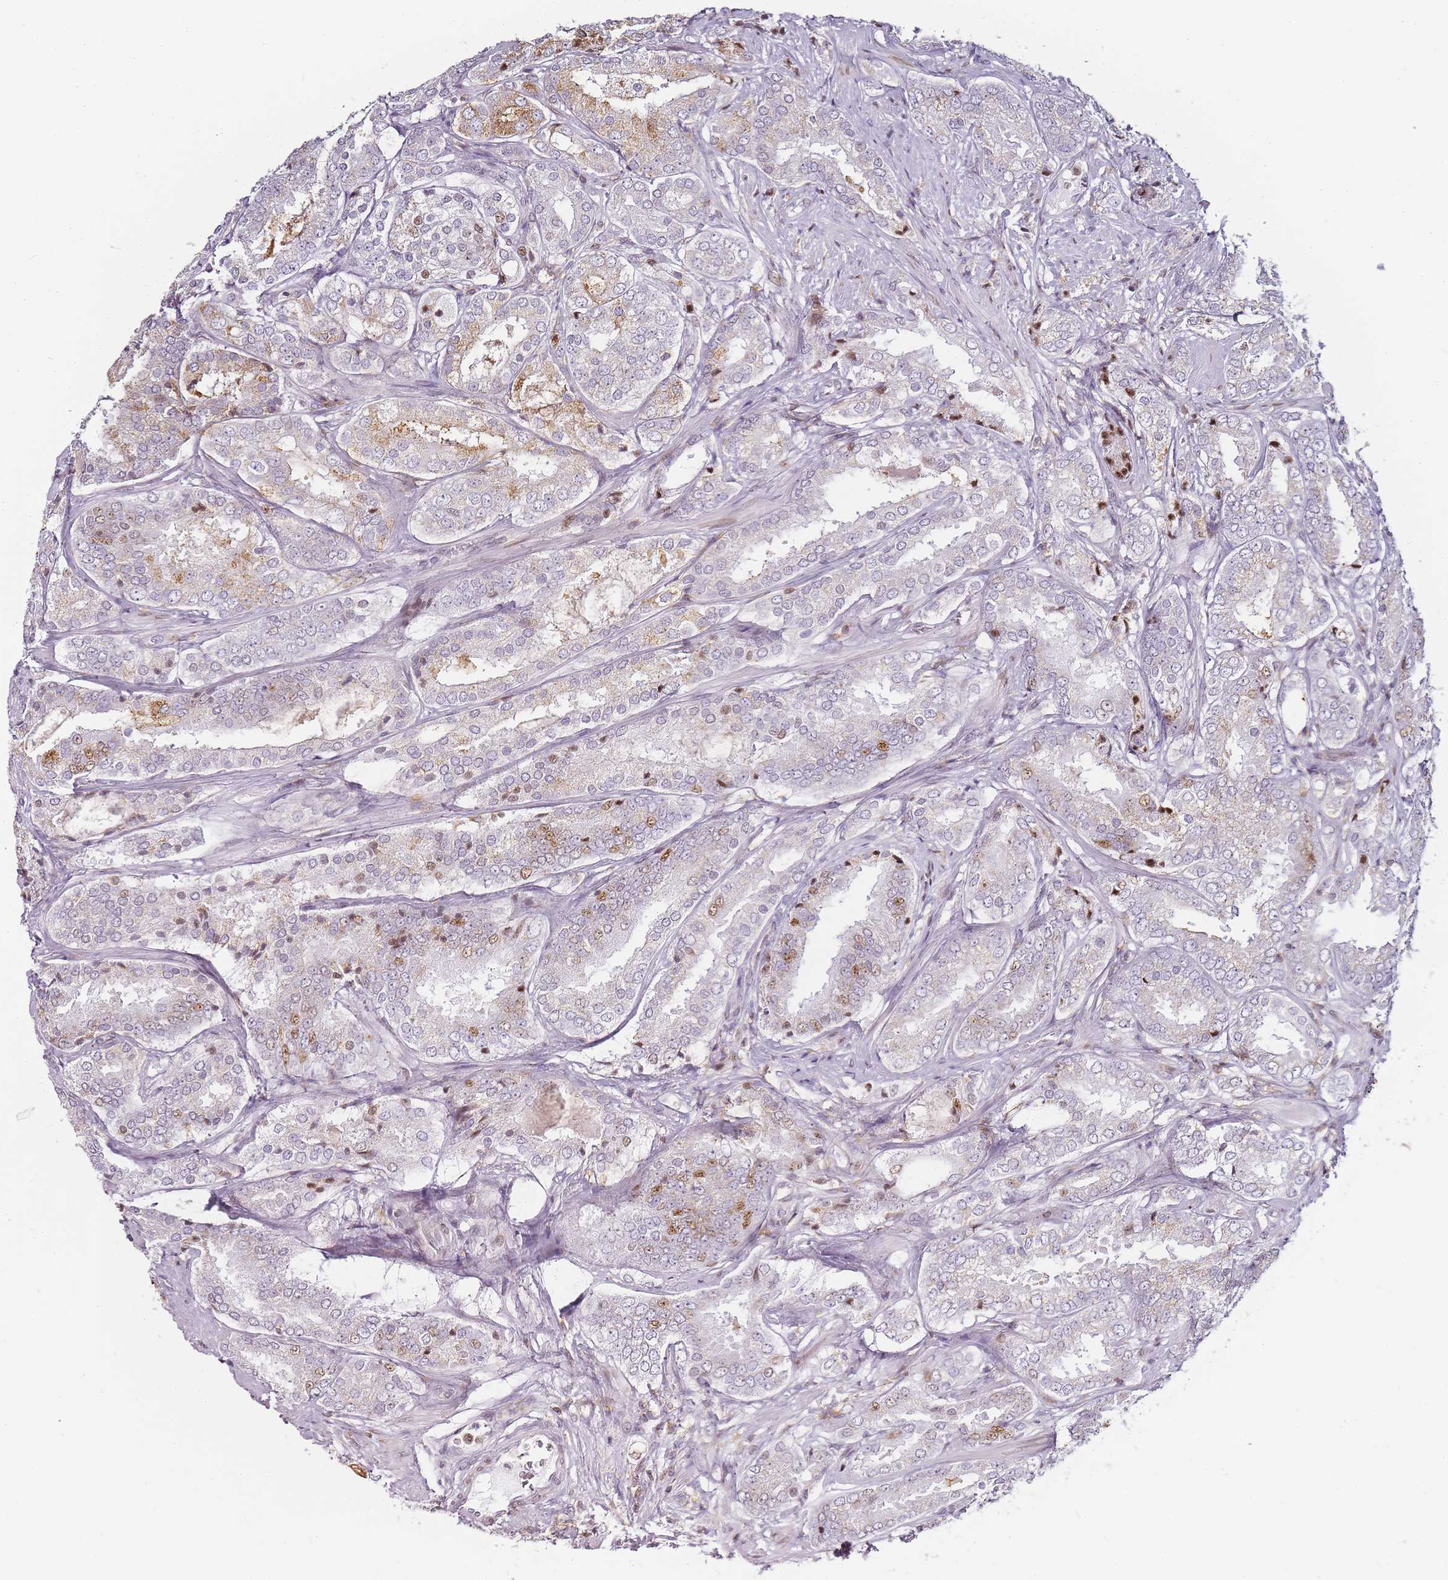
{"staining": {"intensity": "moderate", "quantity": "<25%", "location": "nuclear"}, "tissue": "prostate cancer", "cell_type": "Tumor cells", "image_type": "cancer", "snomed": [{"axis": "morphology", "description": "Adenocarcinoma, High grade"}, {"axis": "topography", "description": "Prostate"}], "caption": "Immunohistochemistry (DAB) staining of adenocarcinoma (high-grade) (prostate) demonstrates moderate nuclear protein positivity in about <25% of tumor cells.", "gene": "JAKMIP1", "patient": {"sex": "male", "age": 63}}